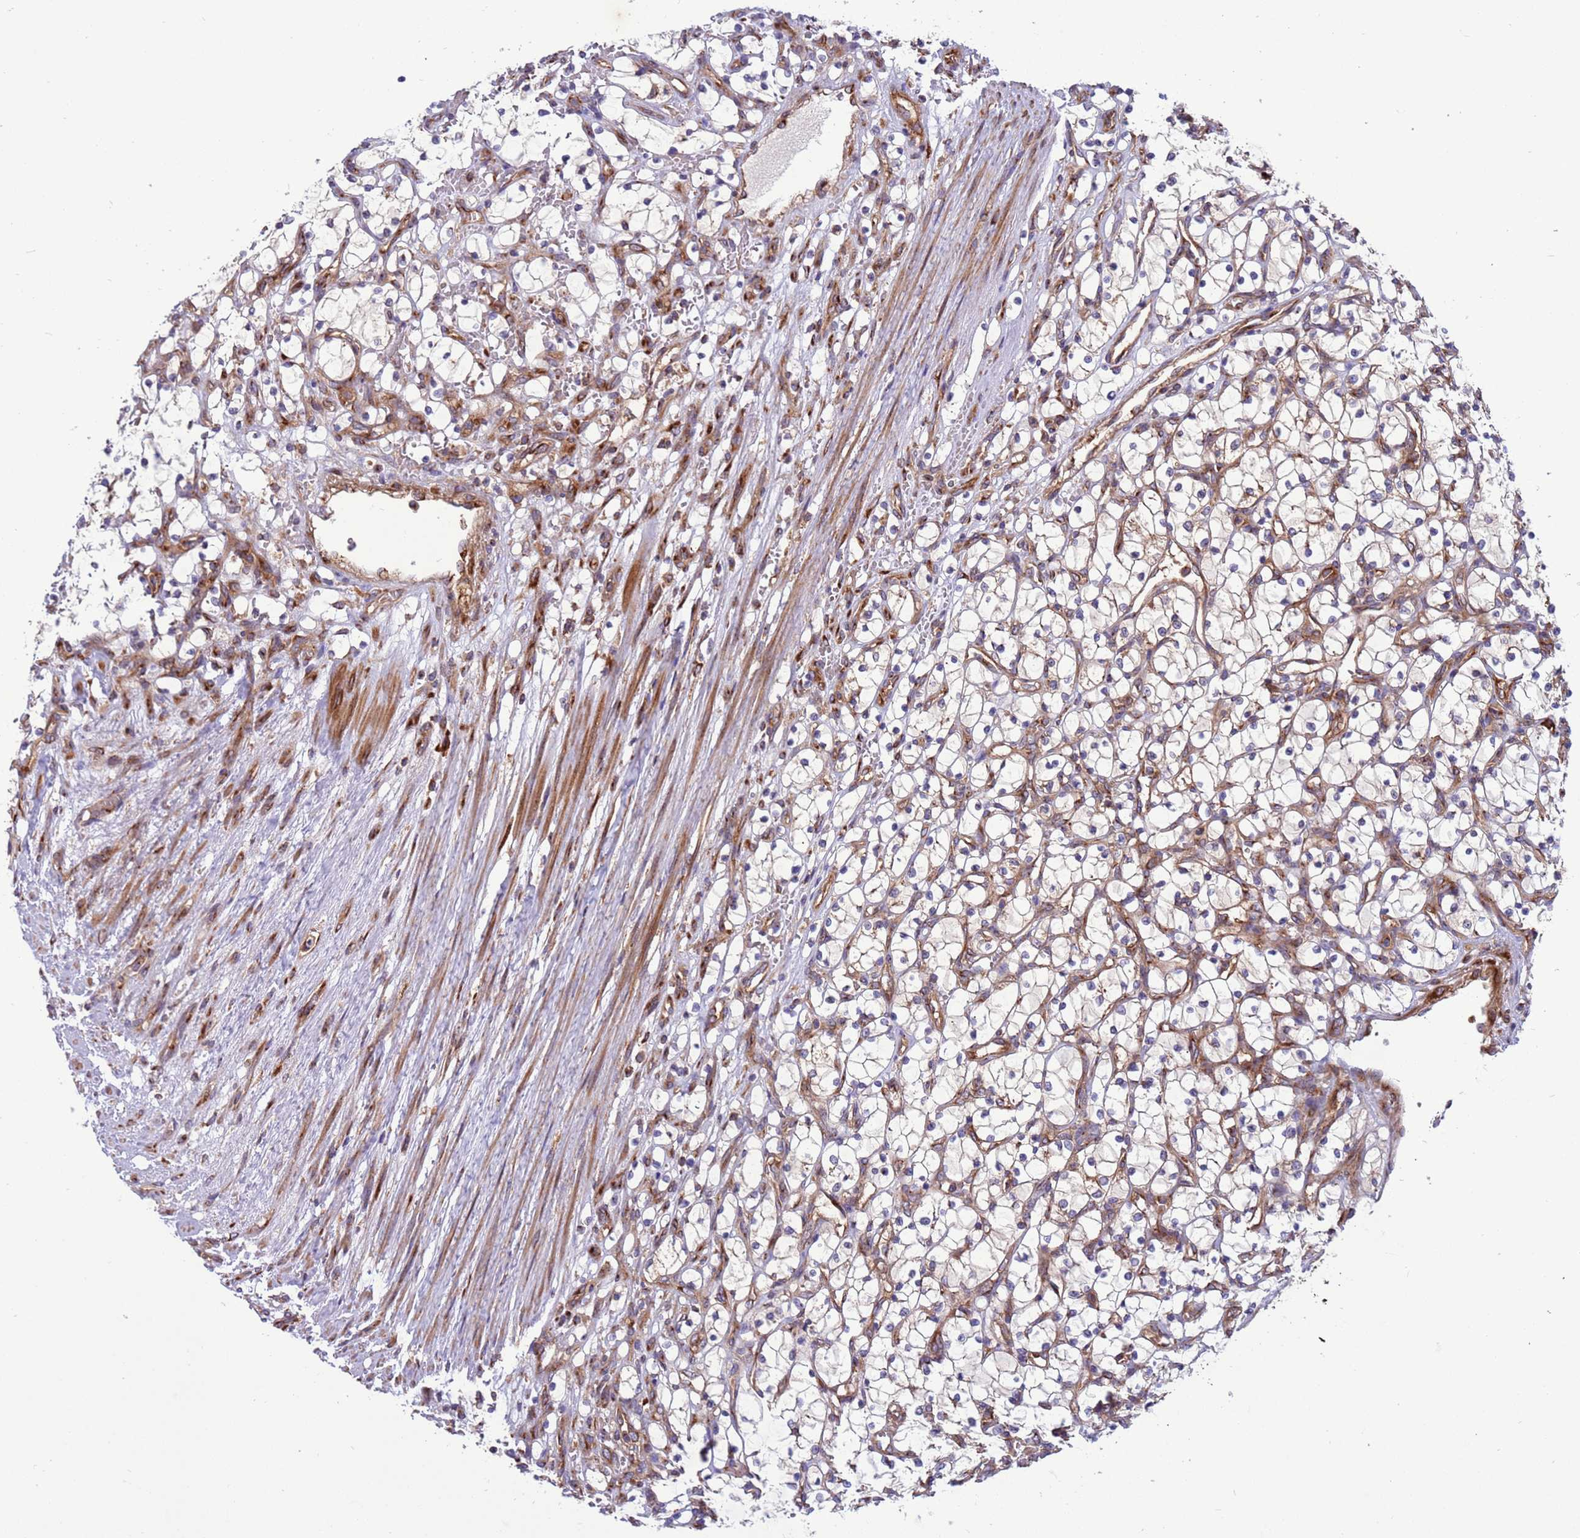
{"staining": {"intensity": "negative", "quantity": "none", "location": "none"}, "tissue": "renal cancer", "cell_type": "Tumor cells", "image_type": "cancer", "snomed": [{"axis": "morphology", "description": "Adenocarcinoma, NOS"}, {"axis": "topography", "description": "Kidney"}], "caption": "This histopathology image is of renal cancer stained with immunohistochemistry (IHC) to label a protein in brown with the nuclei are counter-stained blue. There is no expression in tumor cells.", "gene": "ZC3HAV1", "patient": {"sex": "female", "age": 69}}